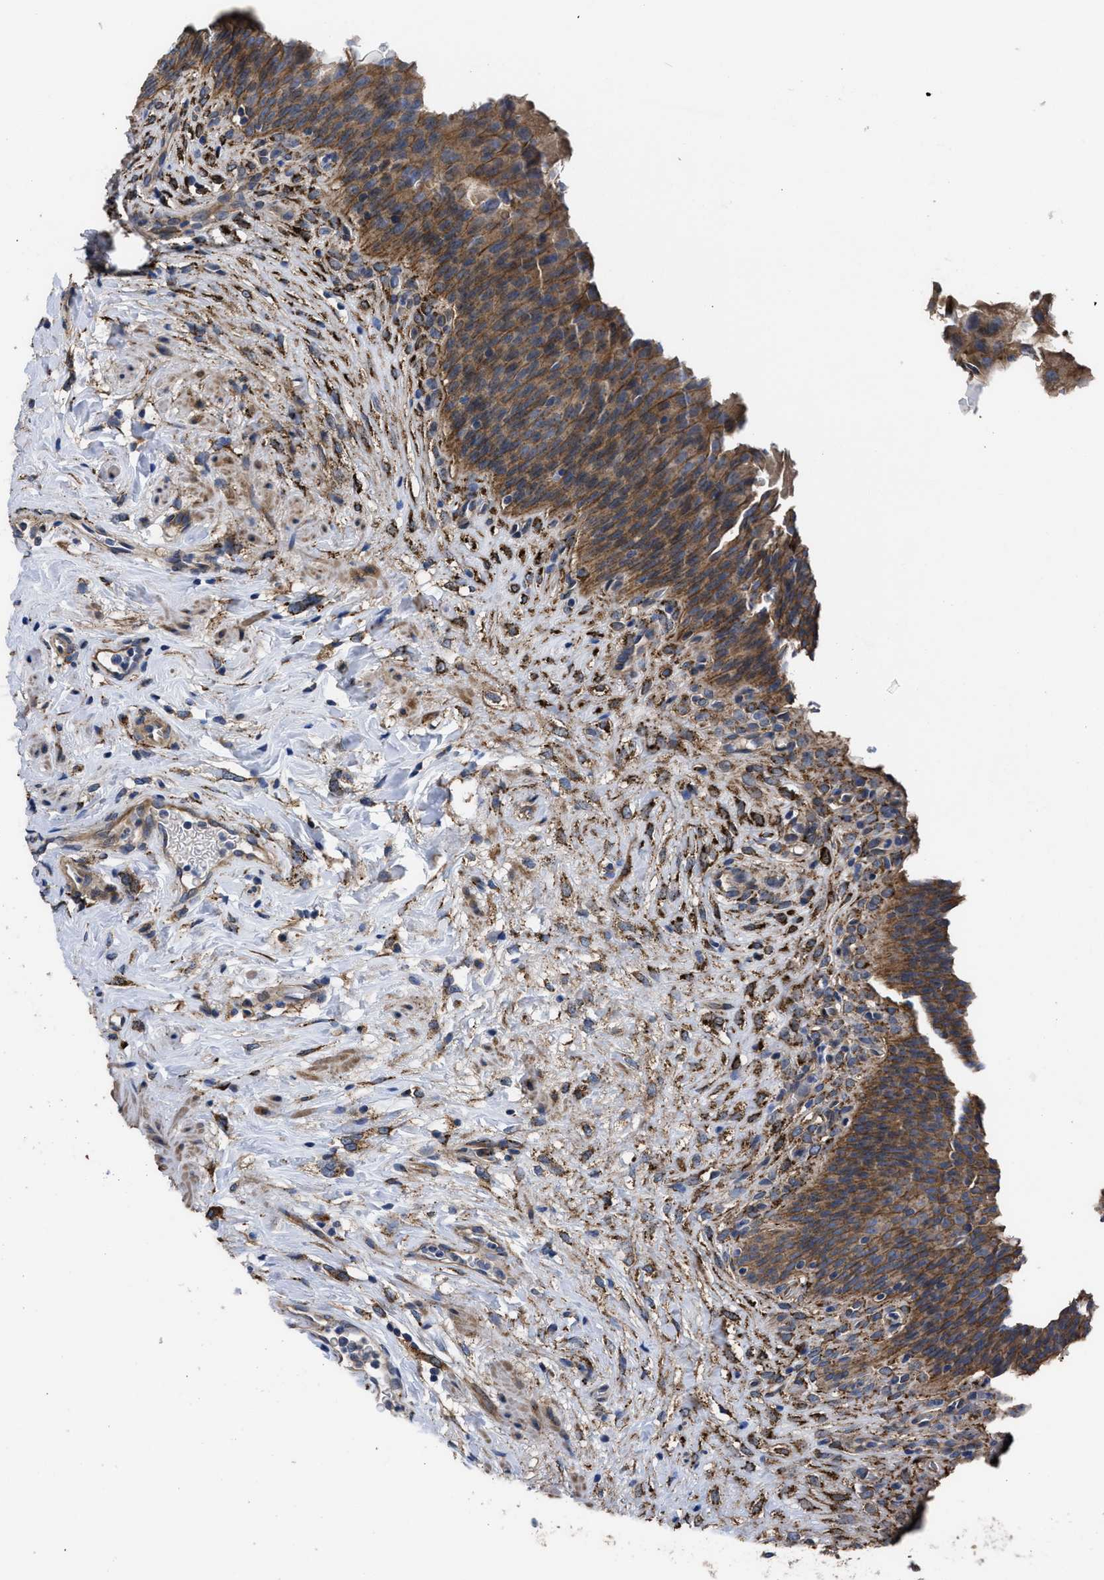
{"staining": {"intensity": "moderate", "quantity": ">75%", "location": "cytoplasmic/membranous"}, "tissue": "urinary bladder", "cell_type": "Urothelial cells", "image_type": "normal", "snomed": [{"axis": "morphology", "description": "Normal tissue, NOS"}, {"axis": "topography", "description": "Urinary bladder"}], "caption": "IHC staining of benign urinary bladder, which demonstrates medium levels of moderate cytoplasmic/membranous expression in about >75% of urothelial cells indicating moderate cytoplasmic/membranous protein positivity. The staining was performed using DAB (brown) for protein detection and nuclei were counterstained in hematoxylin (blue).", "gene": "SQLE", "patient": {"sex": "female", "age": 79}}